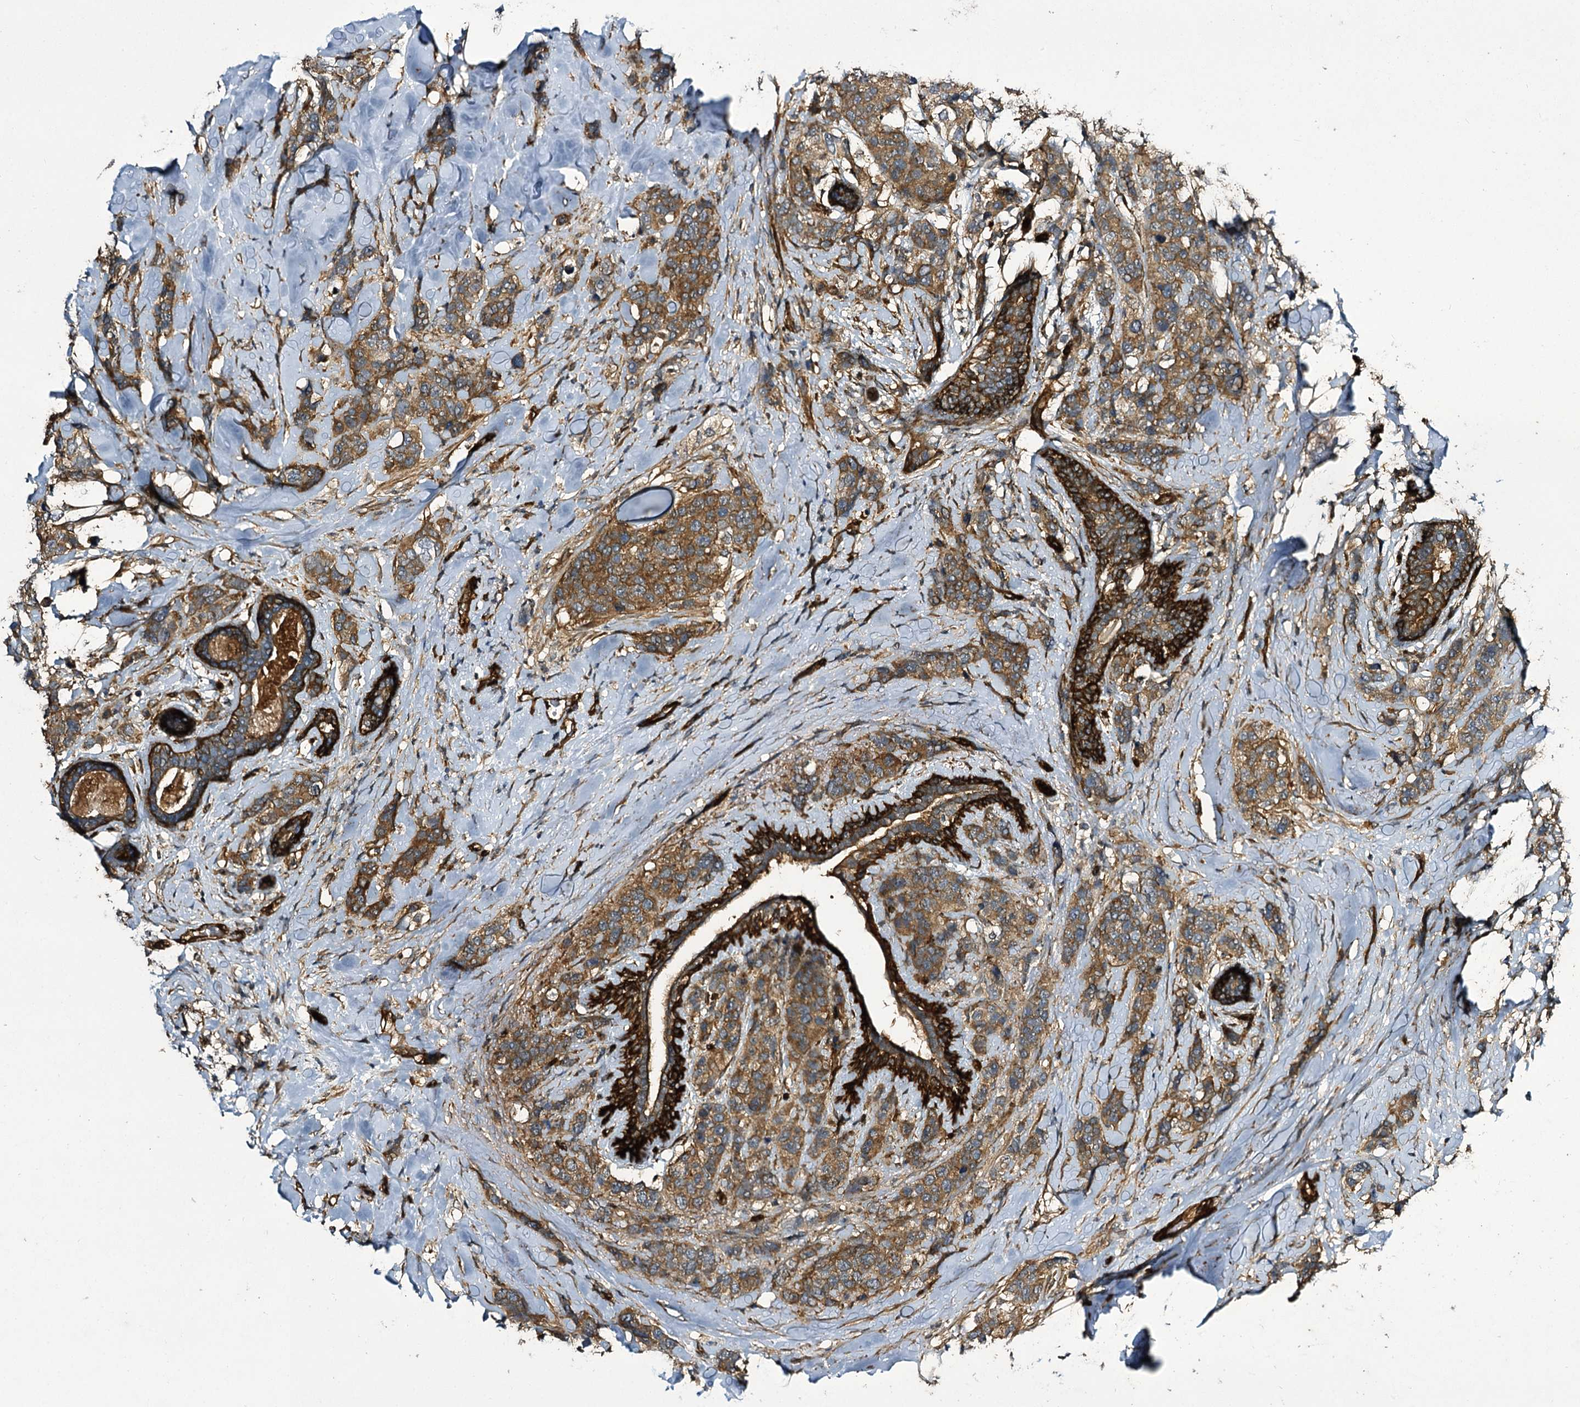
{"staining": {"intensity": "moderate", "quantity": ">75%", "location": "cytoplasmic/membranous"}, "tissue": "breast cancer", "cell_type": "Tumor cells", "image_type": "cancer", "snomed": [{"axis": "morphology", "description": "Lobular carcinoma"}, {"axis": "topography", "description": "Breast"}], "caption": "Immunohistochemical staining of lobular carcinoma (breast) displays medium levels of moderate cytoplasmic/membranous protein staining in approximately >75% of tumor cells.", "gene": "MYO1C", "patient": {"sex": "female", "age": 59}}